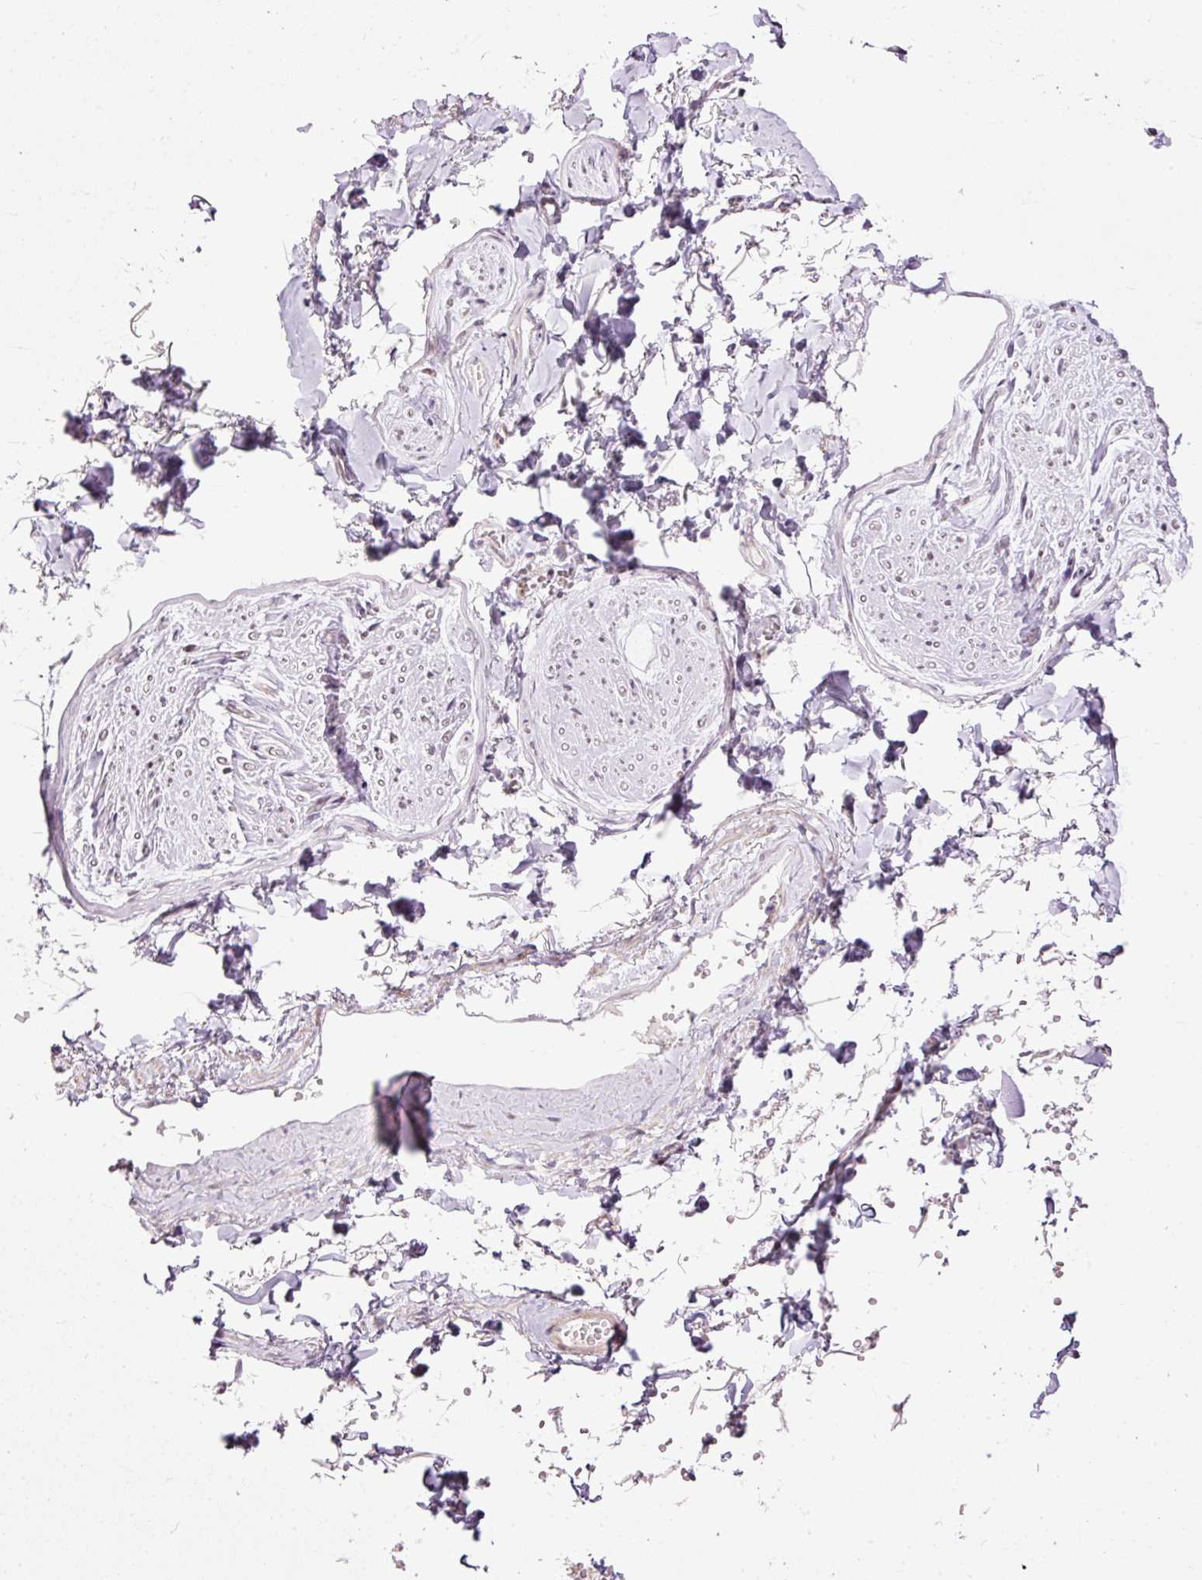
{"staining": {"intensity": "negative", "quantity": "none", "location": "none"}, "tissue": "adipose tissue", "cell_type": "Adipocytes", "image_type": "normal", "snomed": [{"axis": "morphology", "description": "Normal tissue, NOS"}, {"axis": "topography", "description": "Vulva"}, {"axis": "topography", "description": "Vagina"}, {"axis": "topography", "description": "Peripheral nerve tissue"}], "caption": "Immunohistochemistry (IHC) photomicrograph of normal adipose tissue: human adipose tissue stained with DAB displays no significant protein positivity in adipocytes. Brightfield microscopy of immunohistochemistry stained with DAB (3,3'-diaminobenzidine) (brown) and hematoxylin (blue), captured at high magnification.", "gene": "FCRL4", "patient": {"sex": "female", "age": 66}}